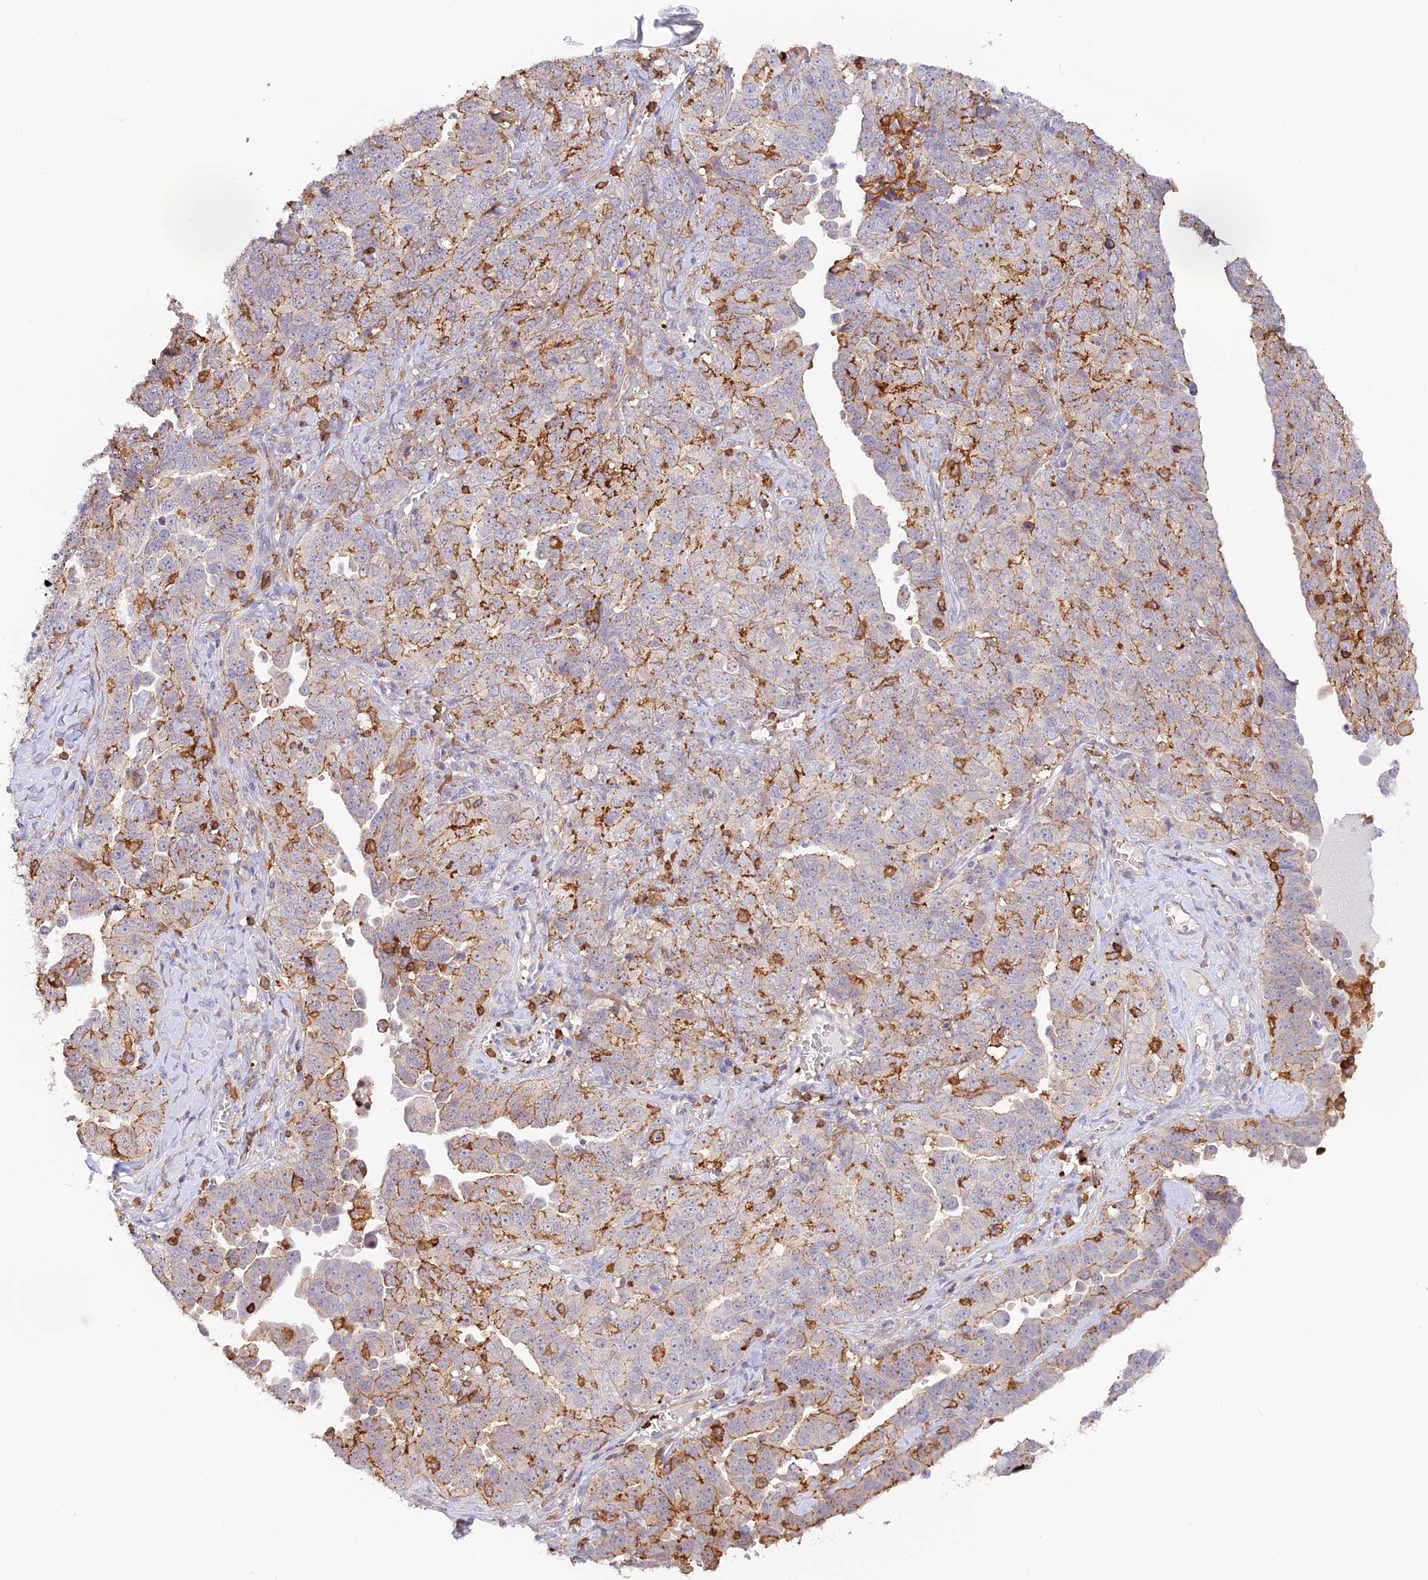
{"staining": {"intensity": "strong", "quantity": "25%-75%", "location": "cytoplasmic/membranous"}, "tissue": "ovarian cancer", "cell_type": "Tumor cells", "image_type": "cancer", "snomed": [{"axis": "morphology", "description": "Carcinoma, endometroid"}, {"axis": "topography", "description": "Ovary"}], "caption": "High-magnification brightfield microscopy of ovarian endometroid carcinoma stained with DAB (brown) and counterstained with hematoxylin (blue). tumor cells exhibit strong cytoplasmic/membranous expression is identified in approximately25%-75% of cells.", "gene": "DENND1C", "patient": {"sex": "female", "age": 62}}